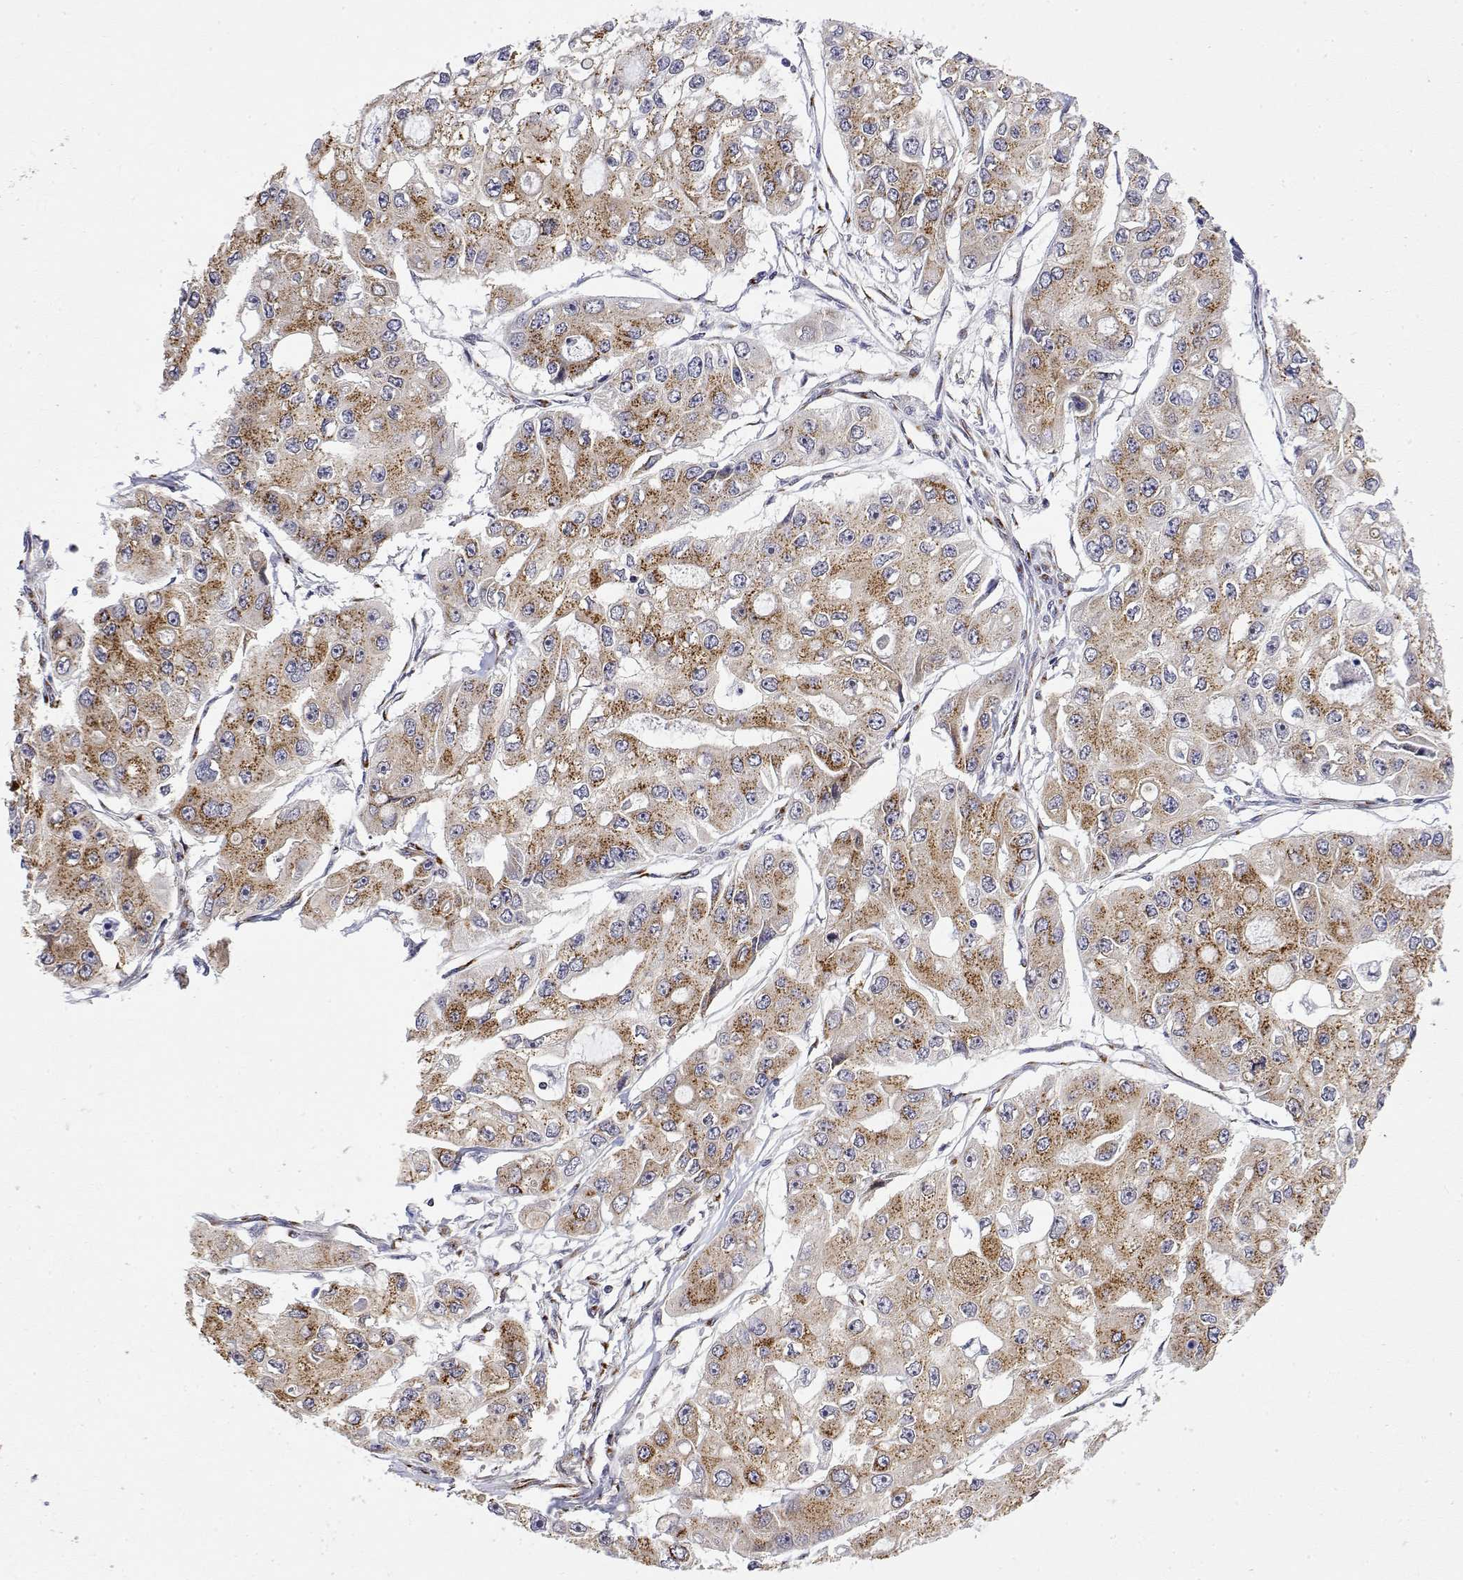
{"staining": {"intensity": "moderate", "quantity": "25%-75%", "location": "cytoplasmic/membranous"}, "tissue": "ovarian cancer", "cell_type": "Tumor cells", "image_type": "cancer", "snomed": [{"axis": "morphology", "description": "Cystadenocarcinoma, serous, NOS"}, {"axis": "topography", "description": "Ovary"}], "caption": "Immunohistochemistry photomicrograph of human ovarian serous cystadenocarcinoma stained for a protein (brown), which reveals medium levels of moderate cytoplasmic/membranous expression in approximately 25%-75% of tumor cells.", "gene": "YIPF3", "patient": {"sex": "female", "age": 56}}